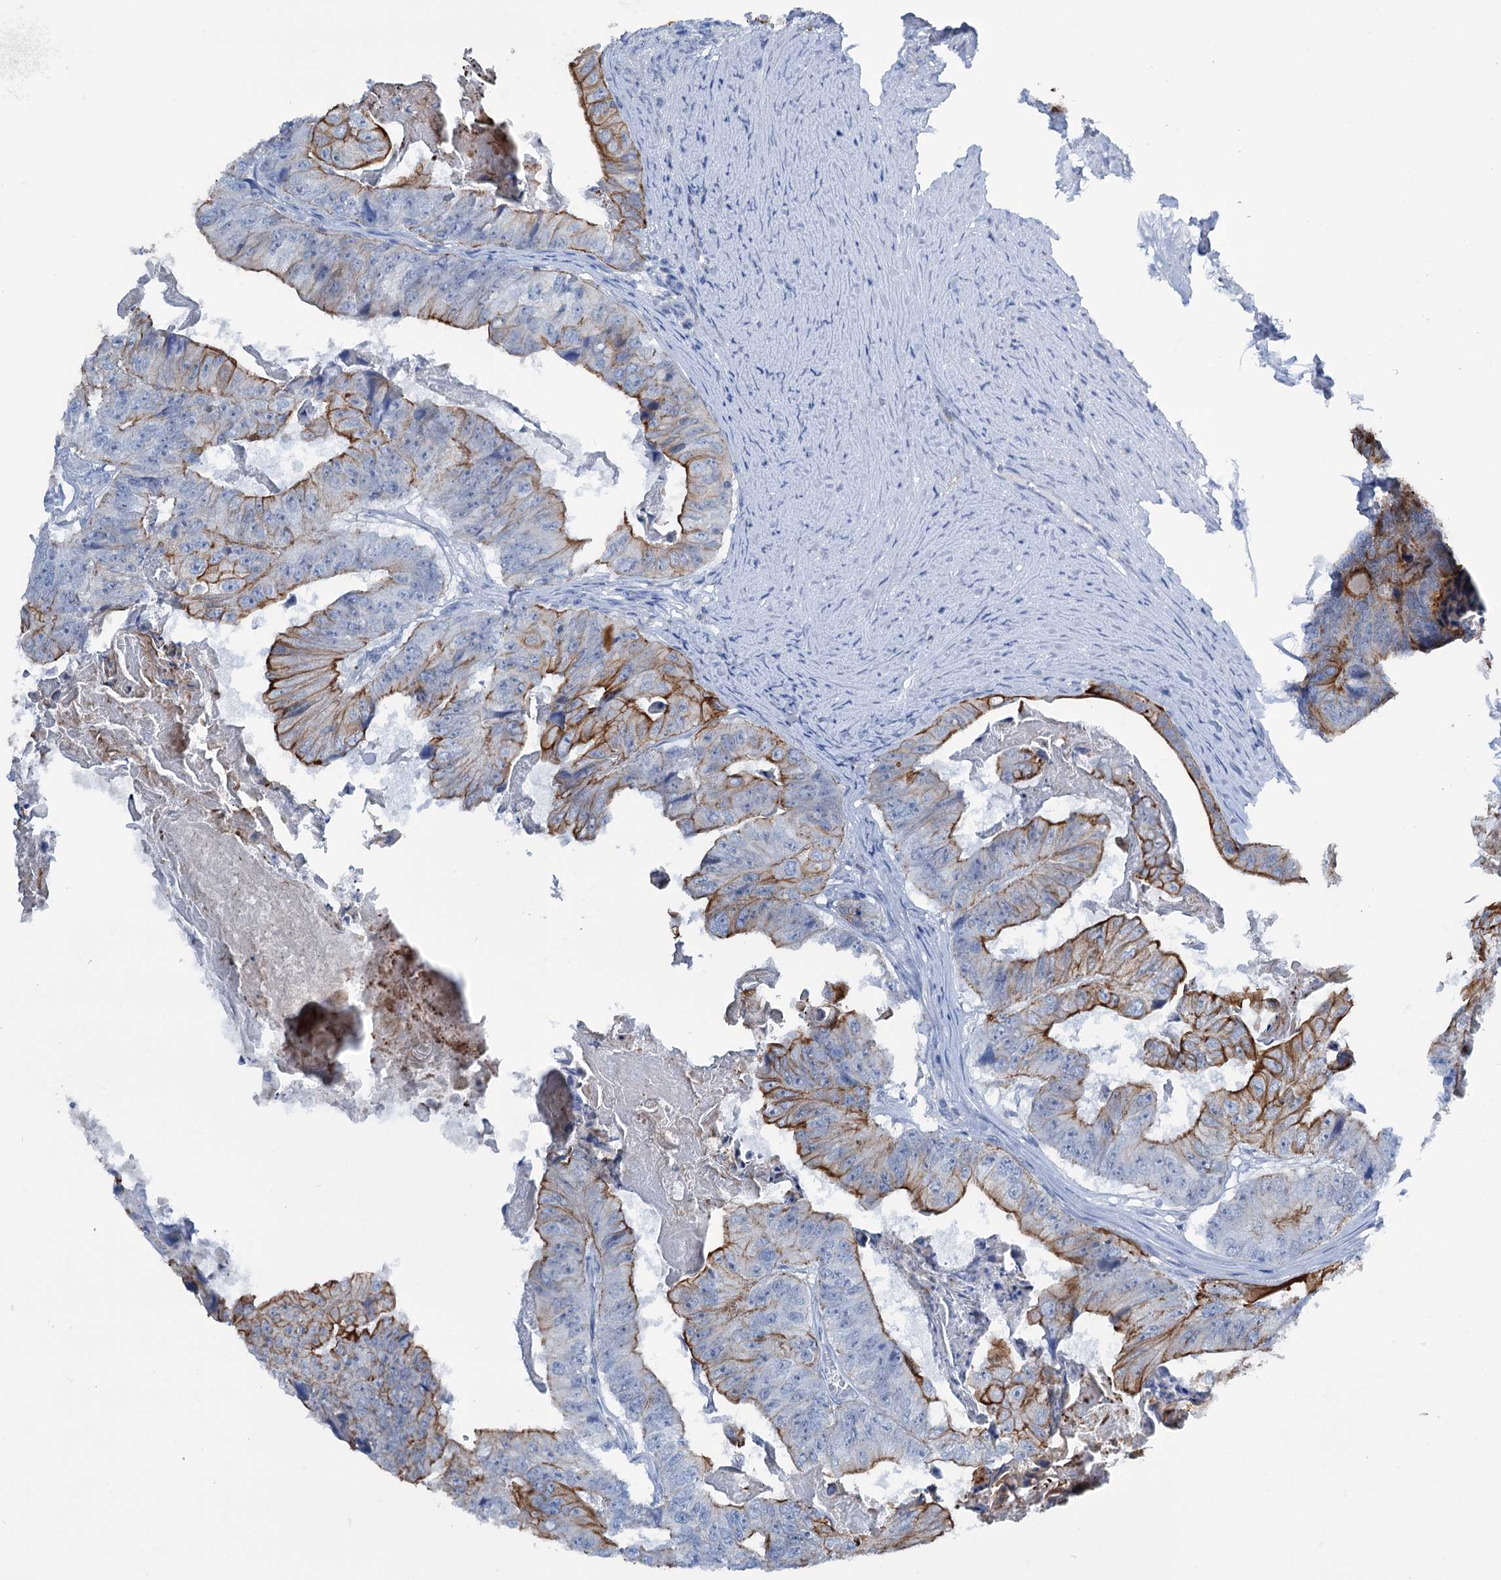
{"staining": {"intensity": "moderate", "quantity": "25%-75%", "location": "cytoplasmic/membranous"}, "tissue": "colorectal cancer", "cell_type": "Tumor cells", "image_type": "cancer", "snomed": [{"axis": "morphology", "description": "Adenocarcinoma, NOS"}, {"axis": "topography", "description": "Colon"}], "caption": "Protein staining reveals moderate cytoplasmic/membranous positivity in about 25%-75% of tumor cells in colorectal cancer. (DAB IHC with brightfield microscopy, high magnification).", "gene": "FAAP20", "patient": {"sex": "female", "age": 67}}